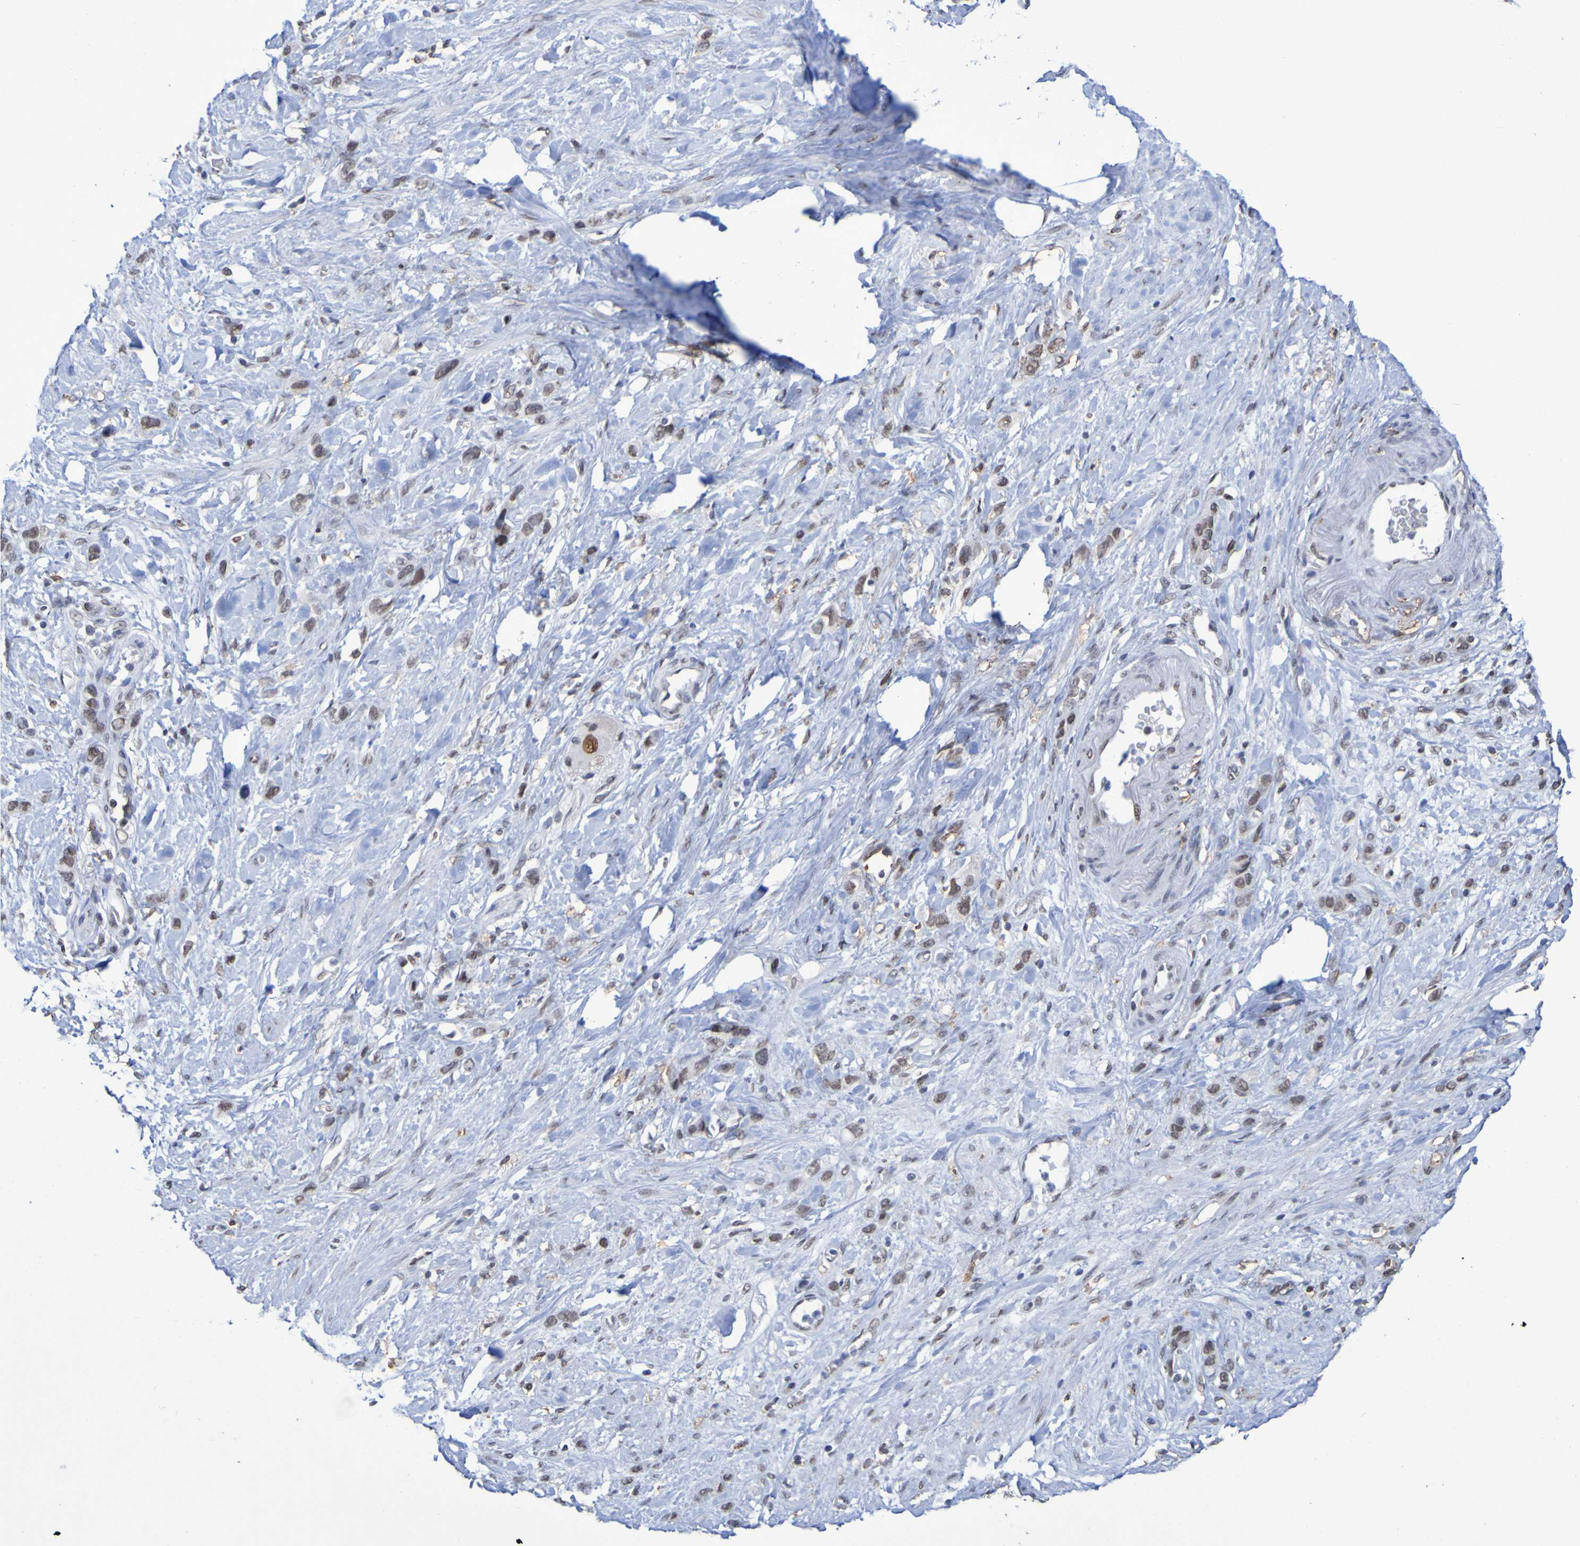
{"staining": {"intensity": "moderate", "quantity": ">75%", "location": "nuclear"}, "tissue": "stomach cancer", "cell_type": "Tumor cells", "image_type": "cancer", "snomed": [{"axis": "morphology", "description": "Adenocarcinoma, NOS"}, {"axis": "morphology", "description": "Adenocarcinoma, High grade"}, {"axis": "topography", "description": "Stomach, upper"}, {"axis": "topography", "description": "Stomach, lower"}], "caption": "Immunohistochemical staining of stomach adenocarcinoma (high-grade) displays medium levels of moderate nuclear positivity in about >75% of tumor cells. Using DAB (brown) and hematoxylin (blue) stains, captured at high magnification using brightfield microscopy.", "gene": "MRTFB", "patient": {"sex": "female", "age": 65}}